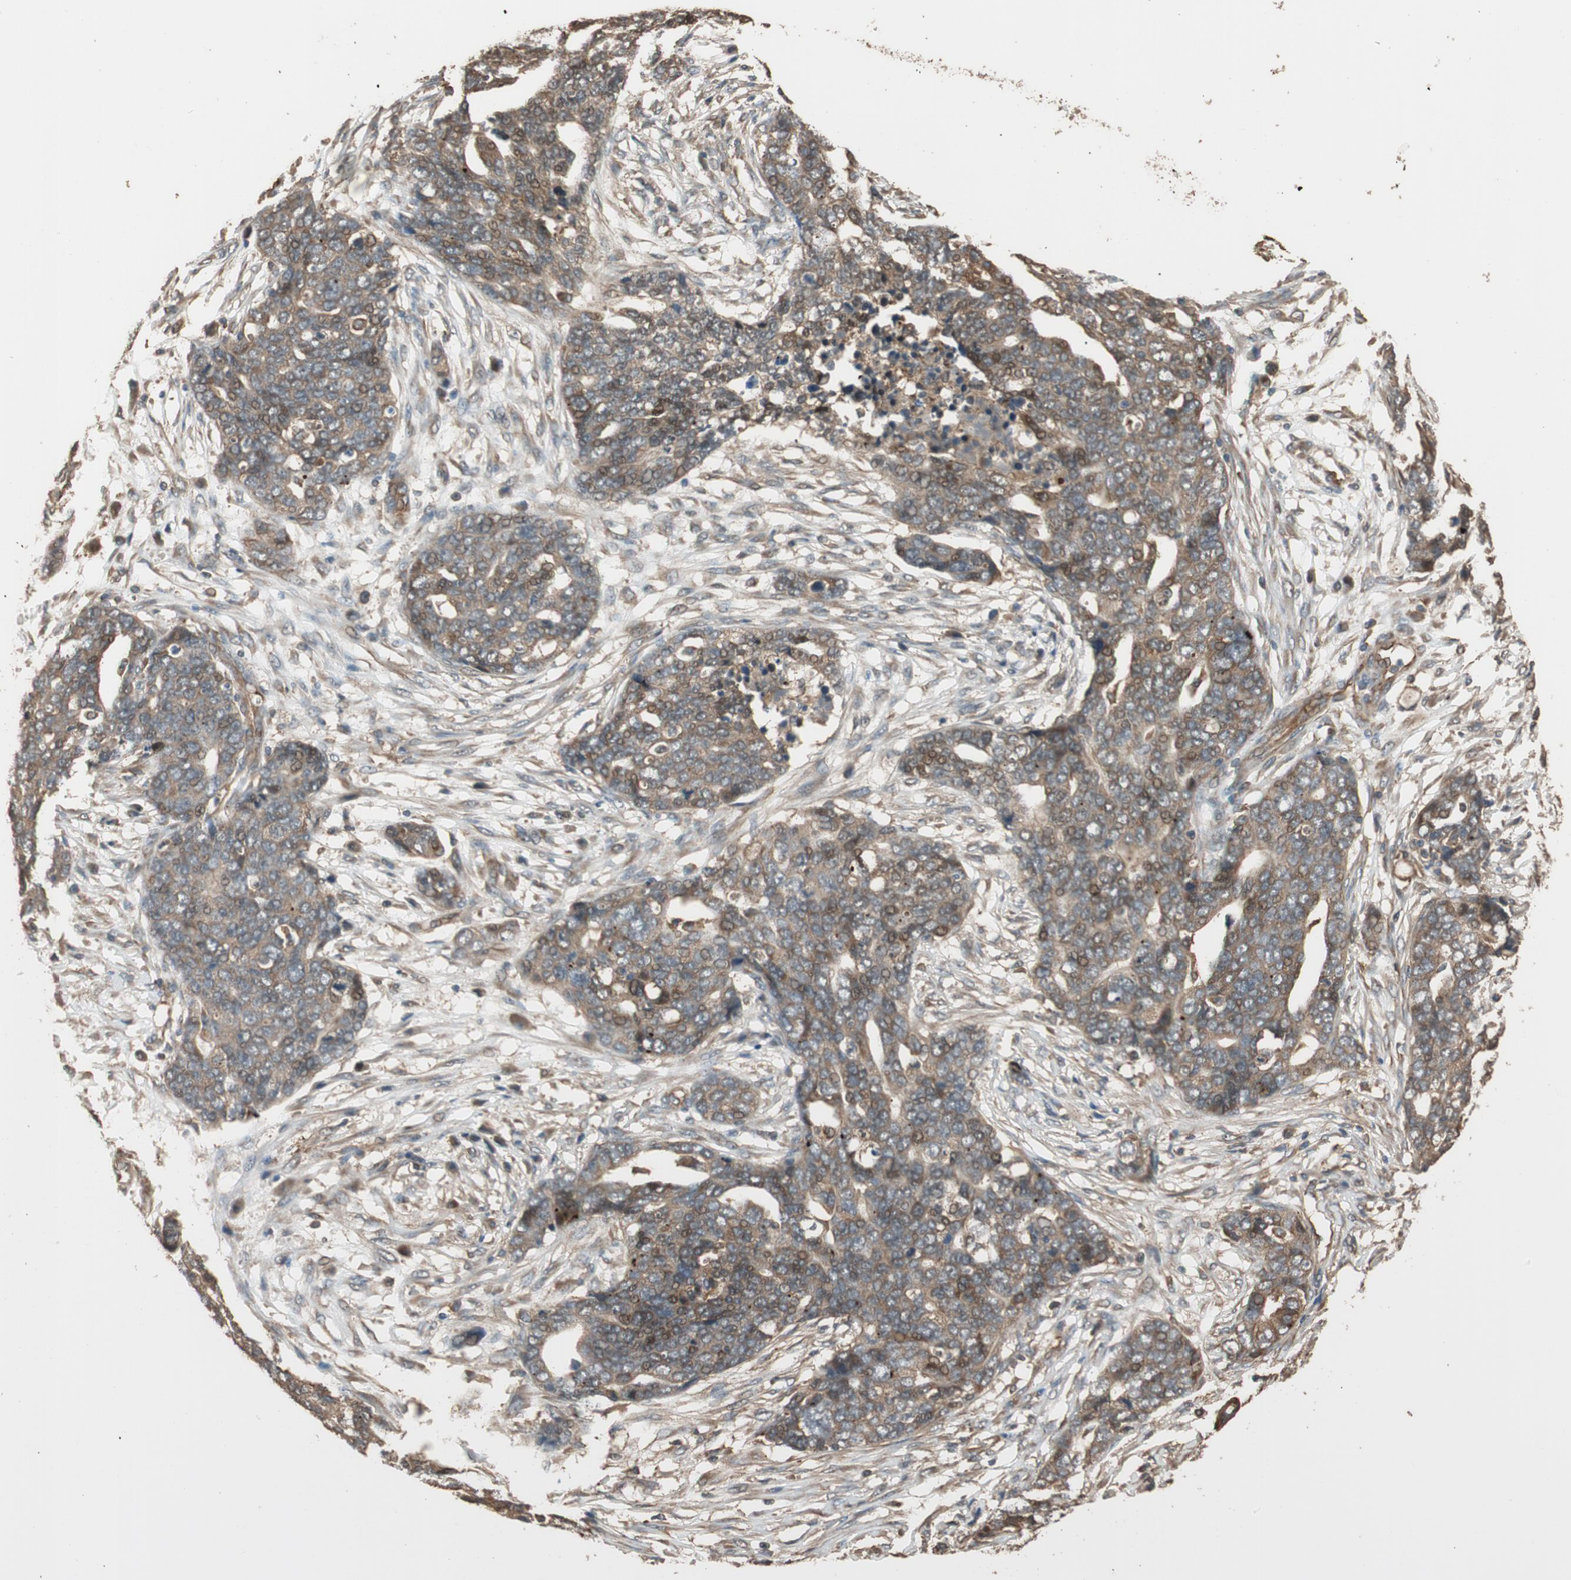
{"staining": {"intensity": "moderate", "quantity": ">75%", "location": "cytoplasmic/membranous,nuclear"}, "tissue": "ovarian cancer", "cell_type": "Tumor cells", "image_type": "cancer", "snomed": [{"axis": "morphology", "description": "Normal tissue, NOS"}, {"axis": "morphology", "description": "Cystadenocarcinoma, serous, NOS"}, {"axis": "topography", "description": "Fallopian tube"}, {"axis": "topography", "description": "Ovary"}], "caption": "Ovarian cancer was stained to show a protein in brown. There is medium levels of moderate cytoplasmic/membranous and nuclear expression in about >75% of tumor cells. (IHC, brightfield microscopy, high magnification).", "gene": "MST1R", "patient": {"sex": "female", "age": 56}}